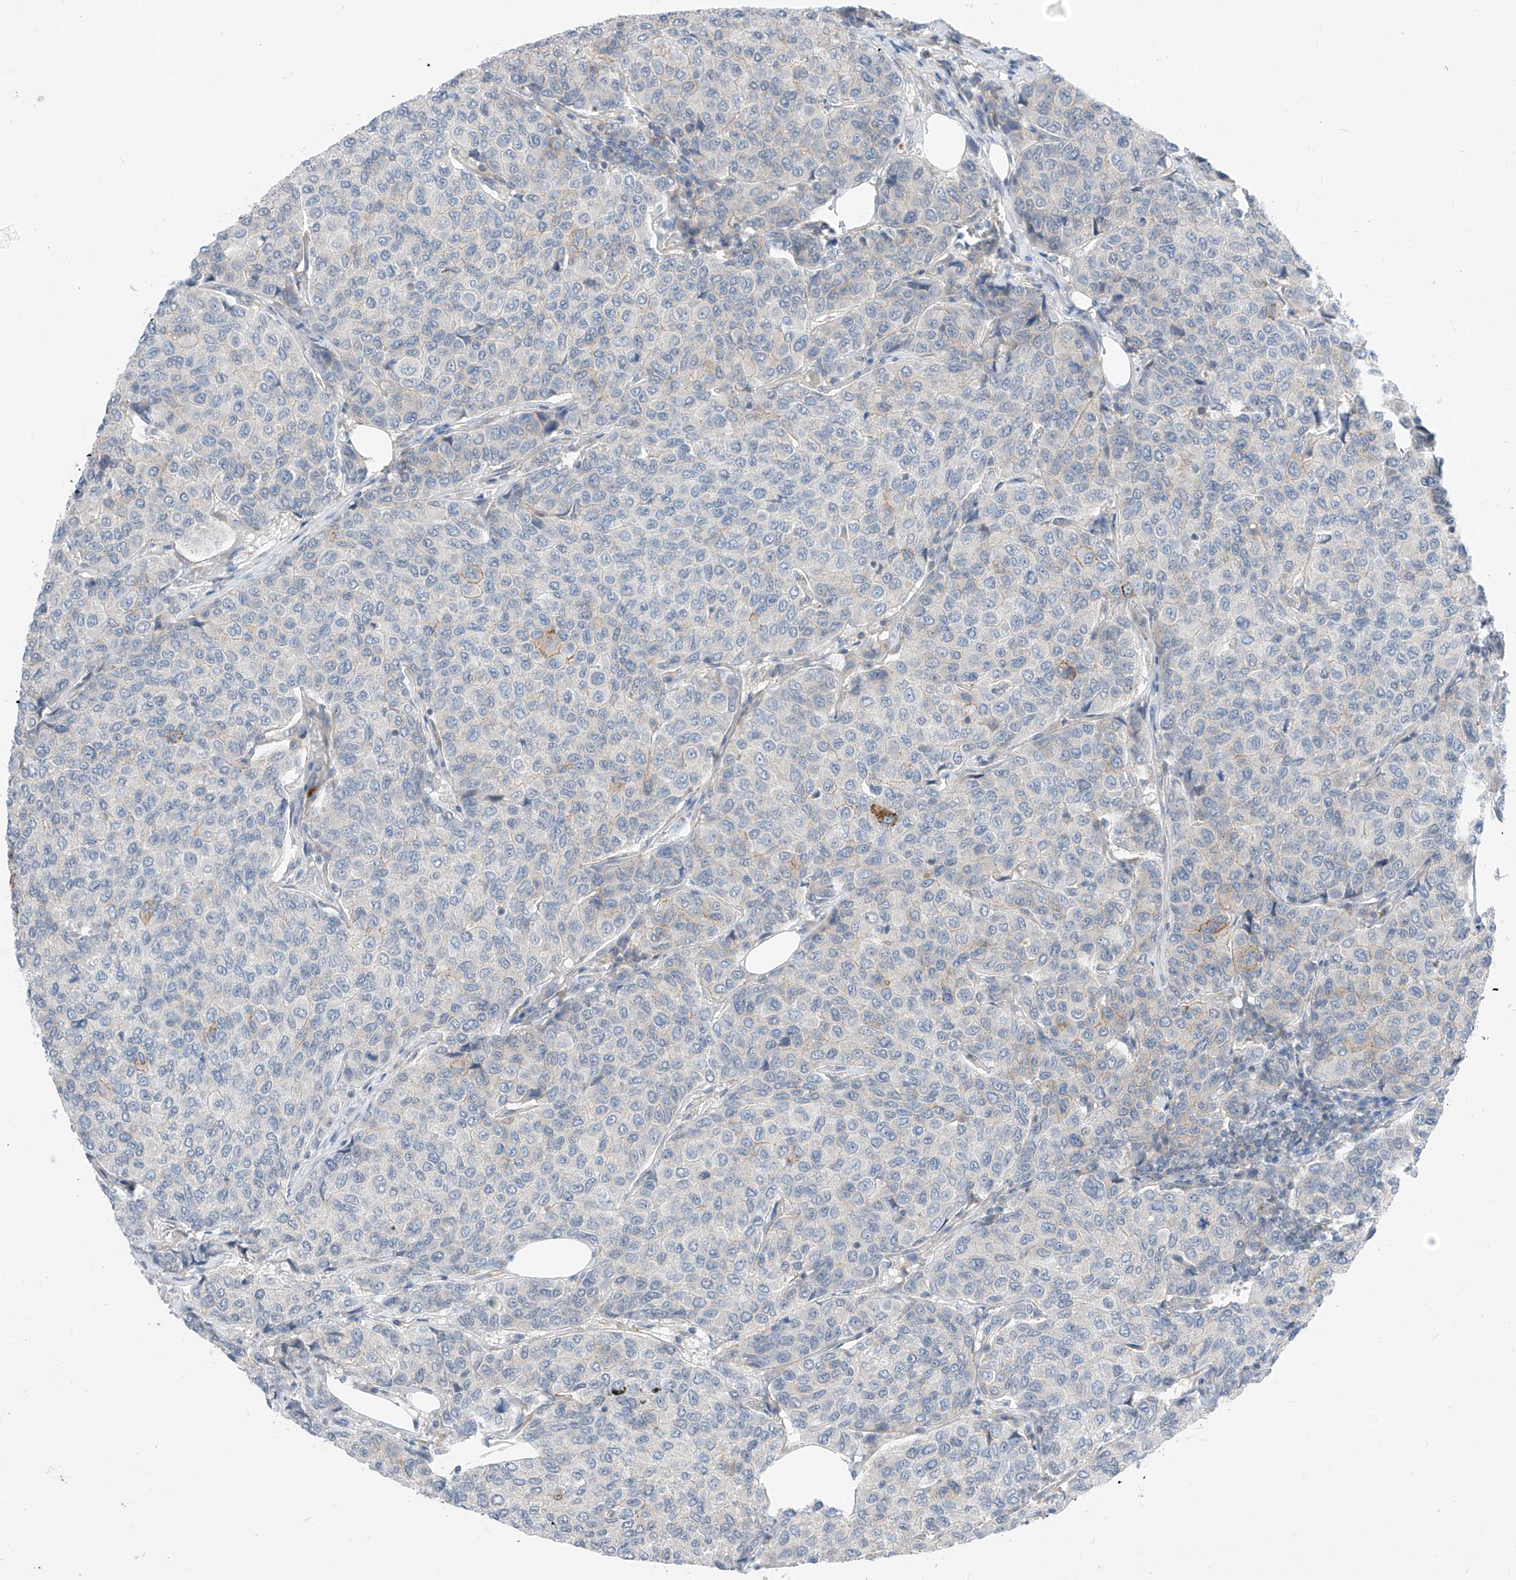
{"staining": {"intensity": "negative", "quantity": "none", "location": "none"}, "tissue": "breast cancer", "cell_type": "Tumor cells", "image_type": "cancer", "snomed": [{"axis": "morphology", "description": "Duct carcinoma"}, {"axis": "topography", "description": "Breast"}], "caption": "This is an immunohistochemistry image of invasive ductal carcinoma (breast). There is no expression in tumor cells.", "gene": "ABLIM2", "patient": {"sex": "female", "age": 55}}